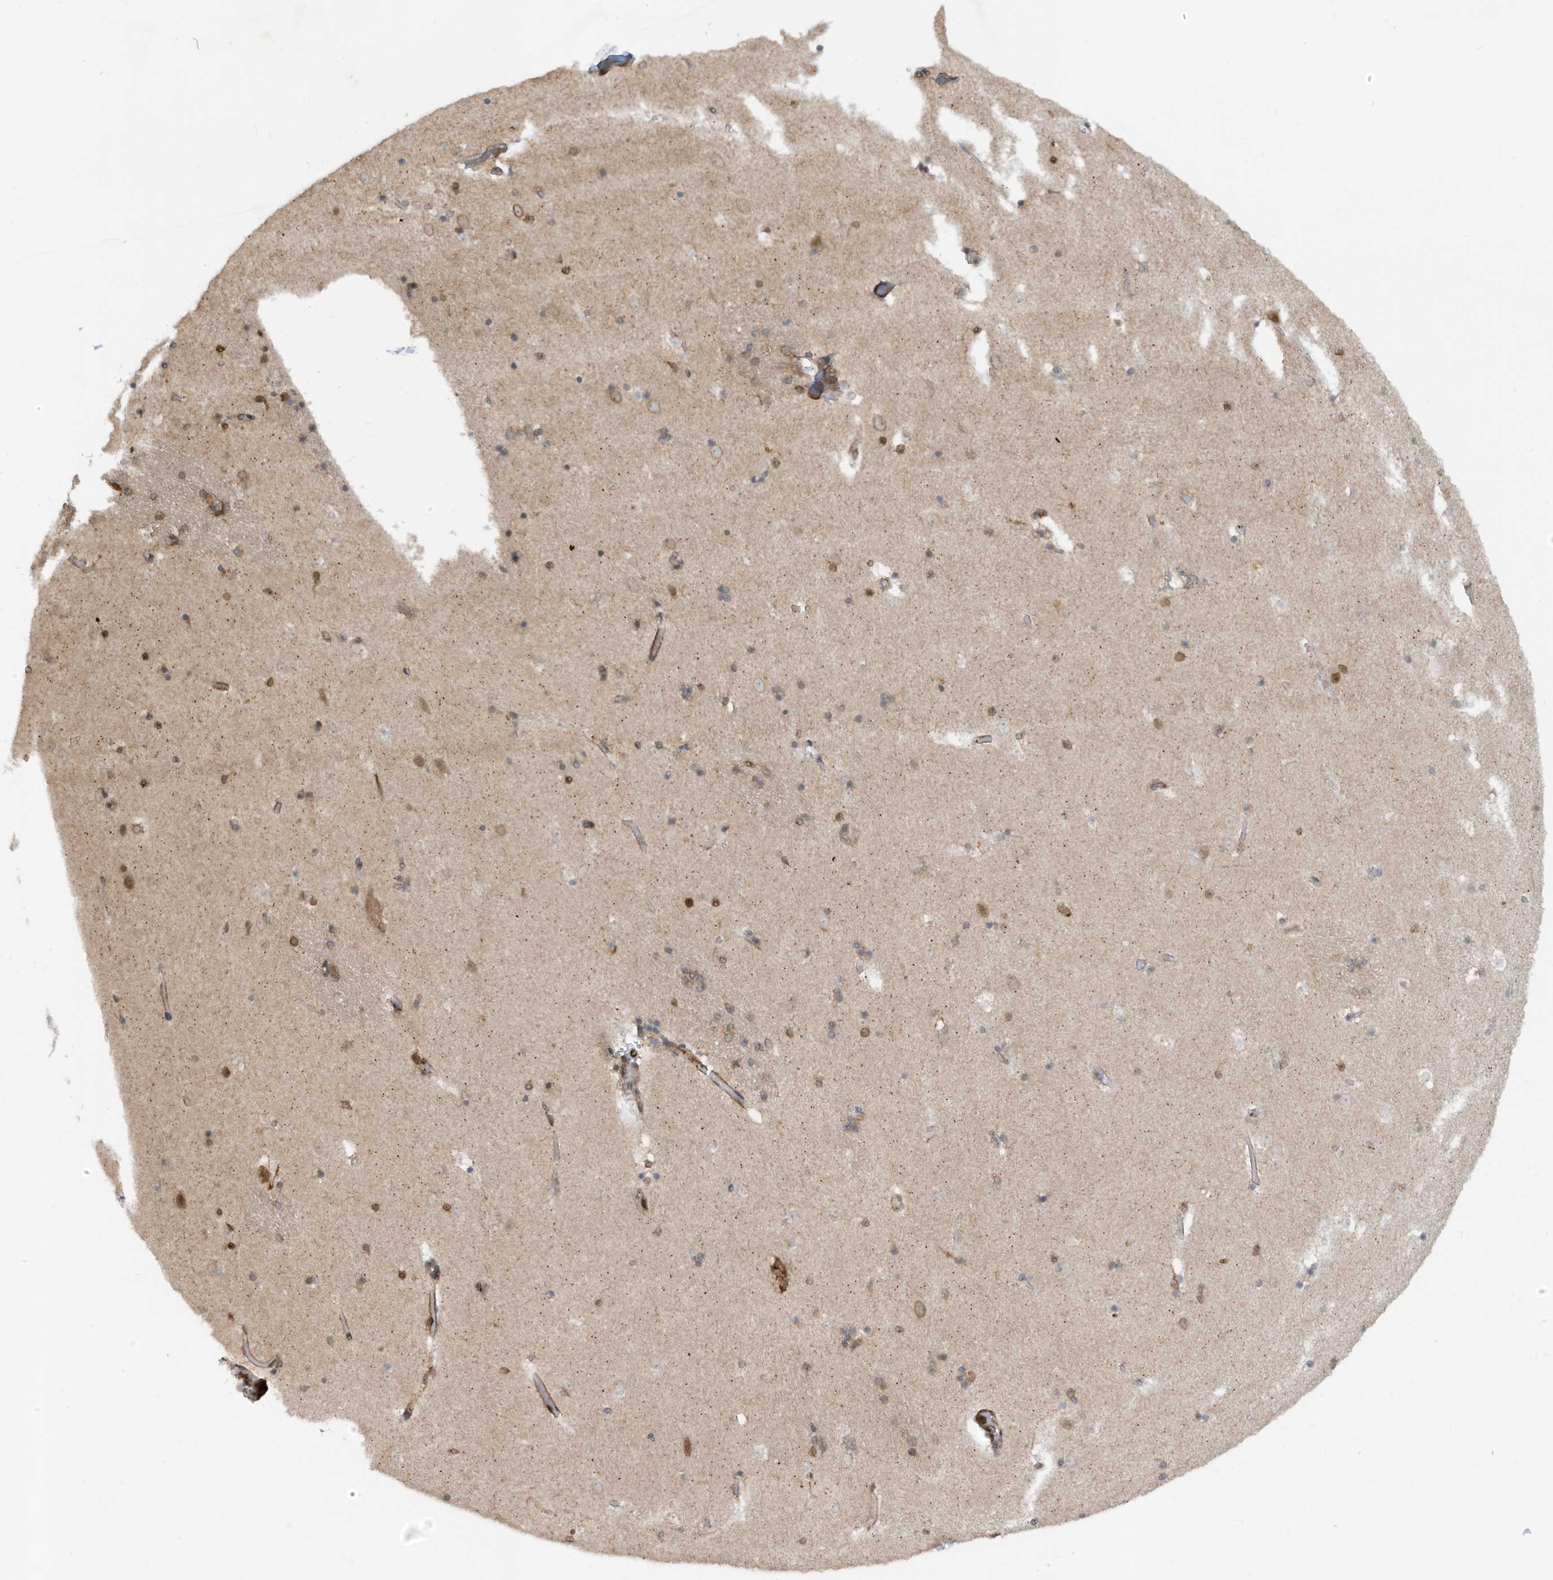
{"staining": {"intensity": "moderate", "quantity": "<25%", "location": "nuclear"}, "tissue": "caudate", "cell_type": "Glial cells", "image_type": "normal", "snomed": [{"axis": "morphology", "description": "Normal tissue, NOS"}, {"axis": "topography", "description": "Lateral ventricle wall"}], "caption": "Protein expression analysis of normal human caudate reveals moderate nuclear staining in about <25% of glial cells. (DAB (3,3'-diaminobenzidine) IHC, brown staining for protein, blue staining for nuclei).", "gene": "REPIN1", "patient": {"sex": "male", "age": 45}}